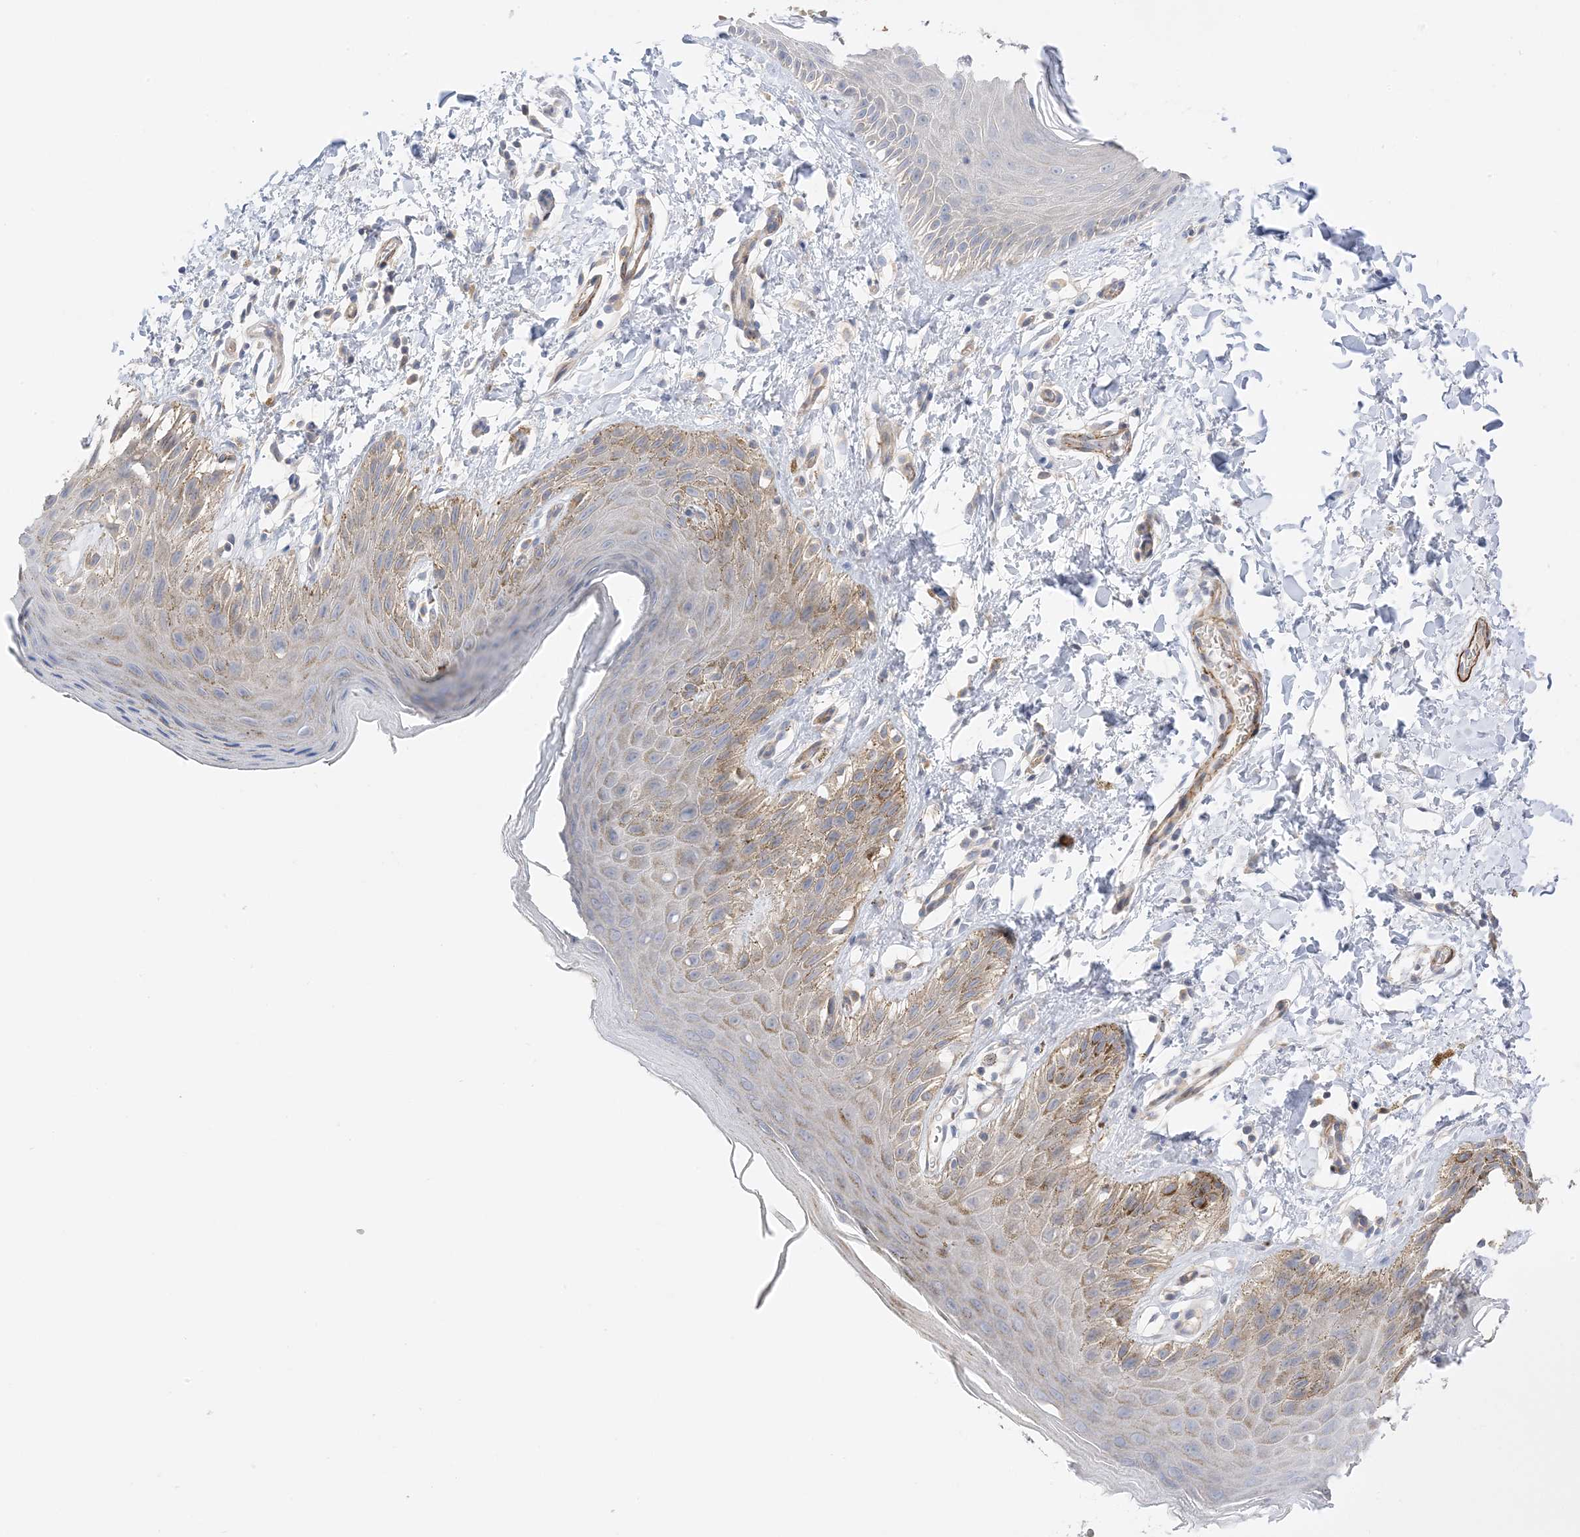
{"staining": {"intensity": "moderate", "quantity": "25%-75%", "location": "cytoplasmic/membranous"}, "tissue": "skin", "cell_type": "Epidermal cells", "image_type": "normal", "snomed": [{"axis": "morphology", "description": "Normal tissue, NOS"}, {"axis": "topography", "description": "Anal"}], "caption": "This micrograph displays IHC staining of normal human skin, with medium moderate cytoplasmic/membranous positivity in approximately 25%-75% of epidermal cells.", "gene": "KIFBP", "patient": {"sex": "male", "age": 44}}